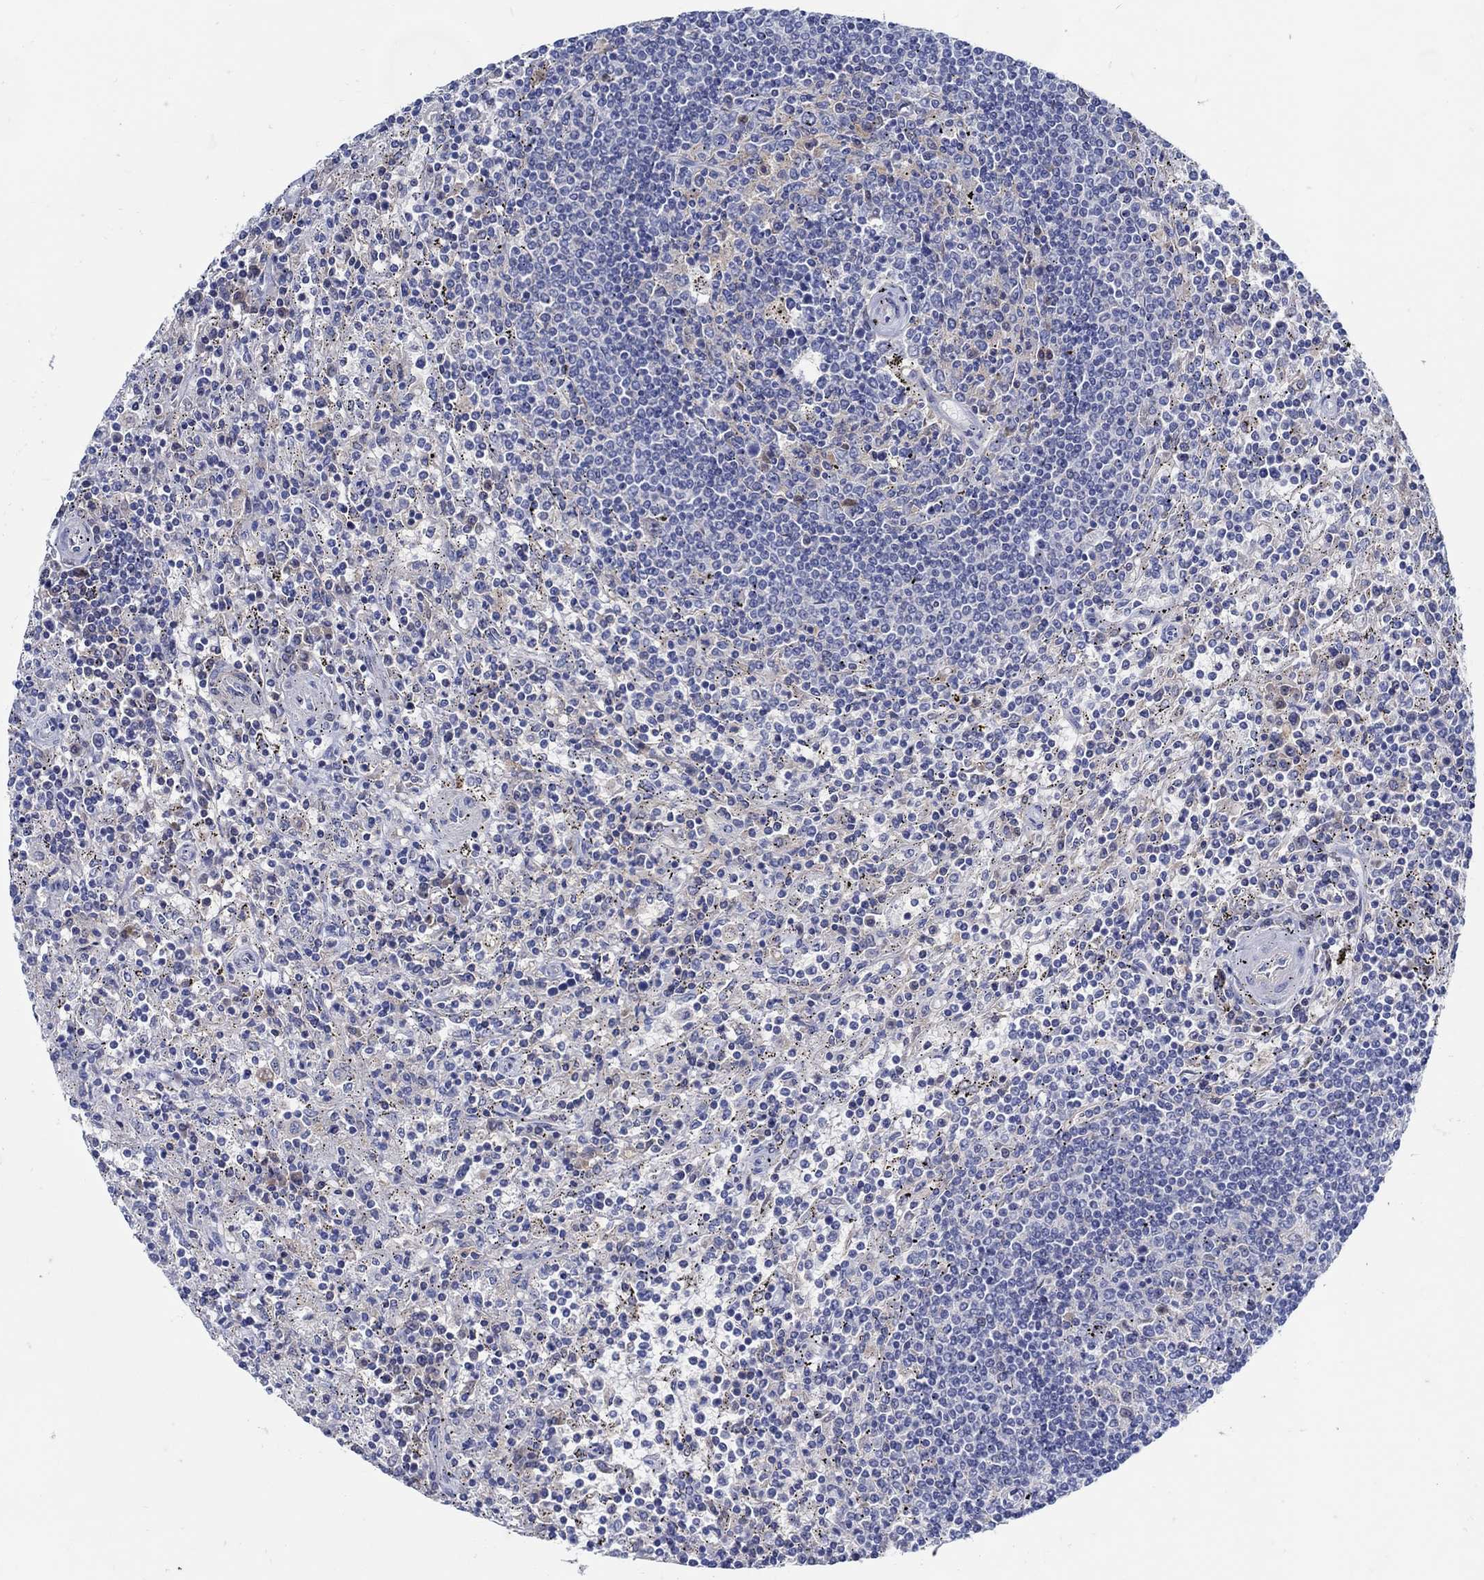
{"staining": {"intensity": "negative", "quantity": "none", "location": "none"}, "tissue": "lymphoma", "cell_type": "Tumor cells", "image_type": "cancer", "snomed": [{"axis": "morphology", "description": "Malignant lymphoma, non-Hodgkin's type, Low grade"}, {"axis": "topography", "description": "Spleen"}], "caption": "IHC image of neoplastic tissue: human low-grade malignant lymphoma, non-Hodgkin's type stained with DAB (3,3'-diaminobenzidine) exhibits no significant protein positivity in tumor cells.", "gene": "PAX9", "patient": {"sex": "male", "age": 62}}